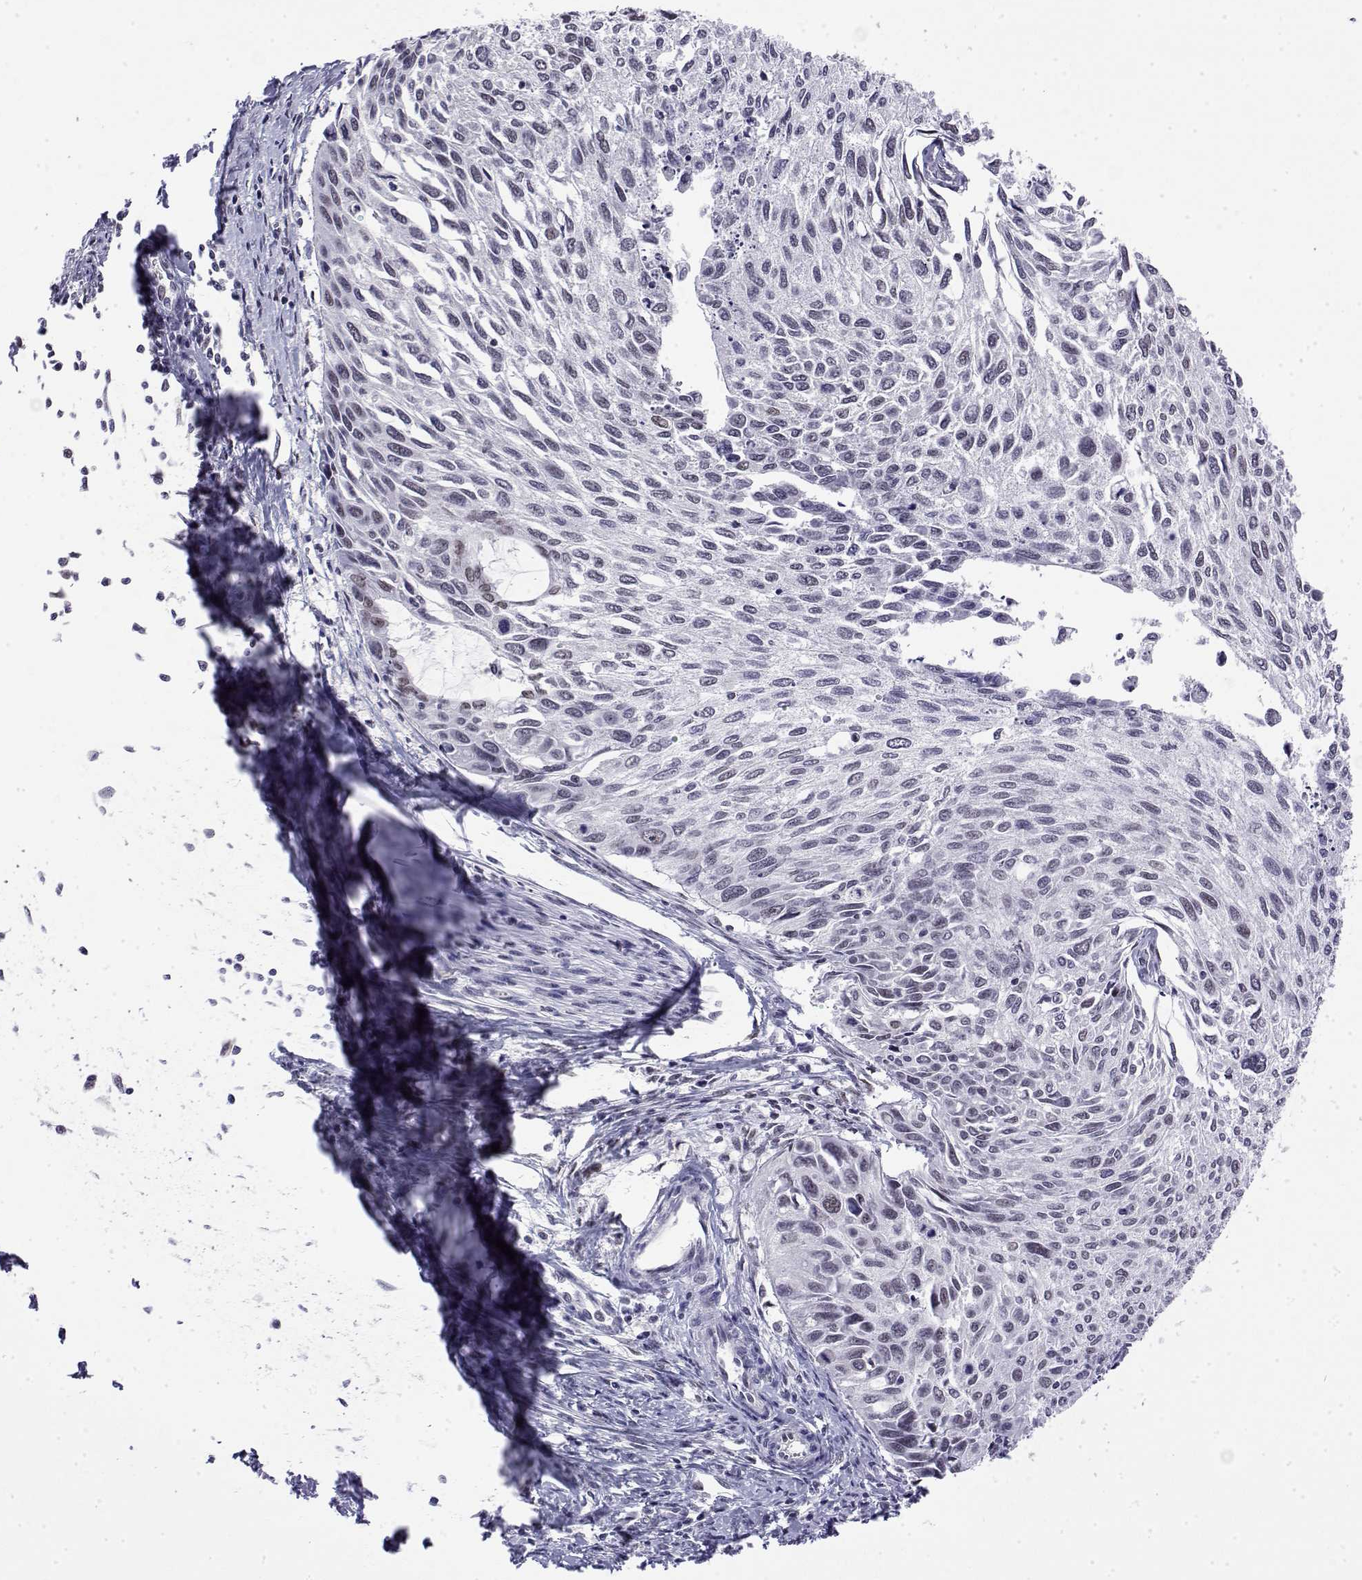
{"staining": {"intensity": "weak", "quantity": "<25%", "location": "nuclear"}, "tissue": "cervical cancer", "cell_type": "Tumor cells", "image_type": "cancer", "snomed": [{"axis": "morphology", "description": "Squamous cell carcinoma, NOS"}, {"axis": "topography", "description": "Cervix"}], "caption": "IHC of human cervical cancer exhibits no positivity in tumor cells.", "gene": "POLDIP3", "patient": {"sex": "female", "age": 50}}